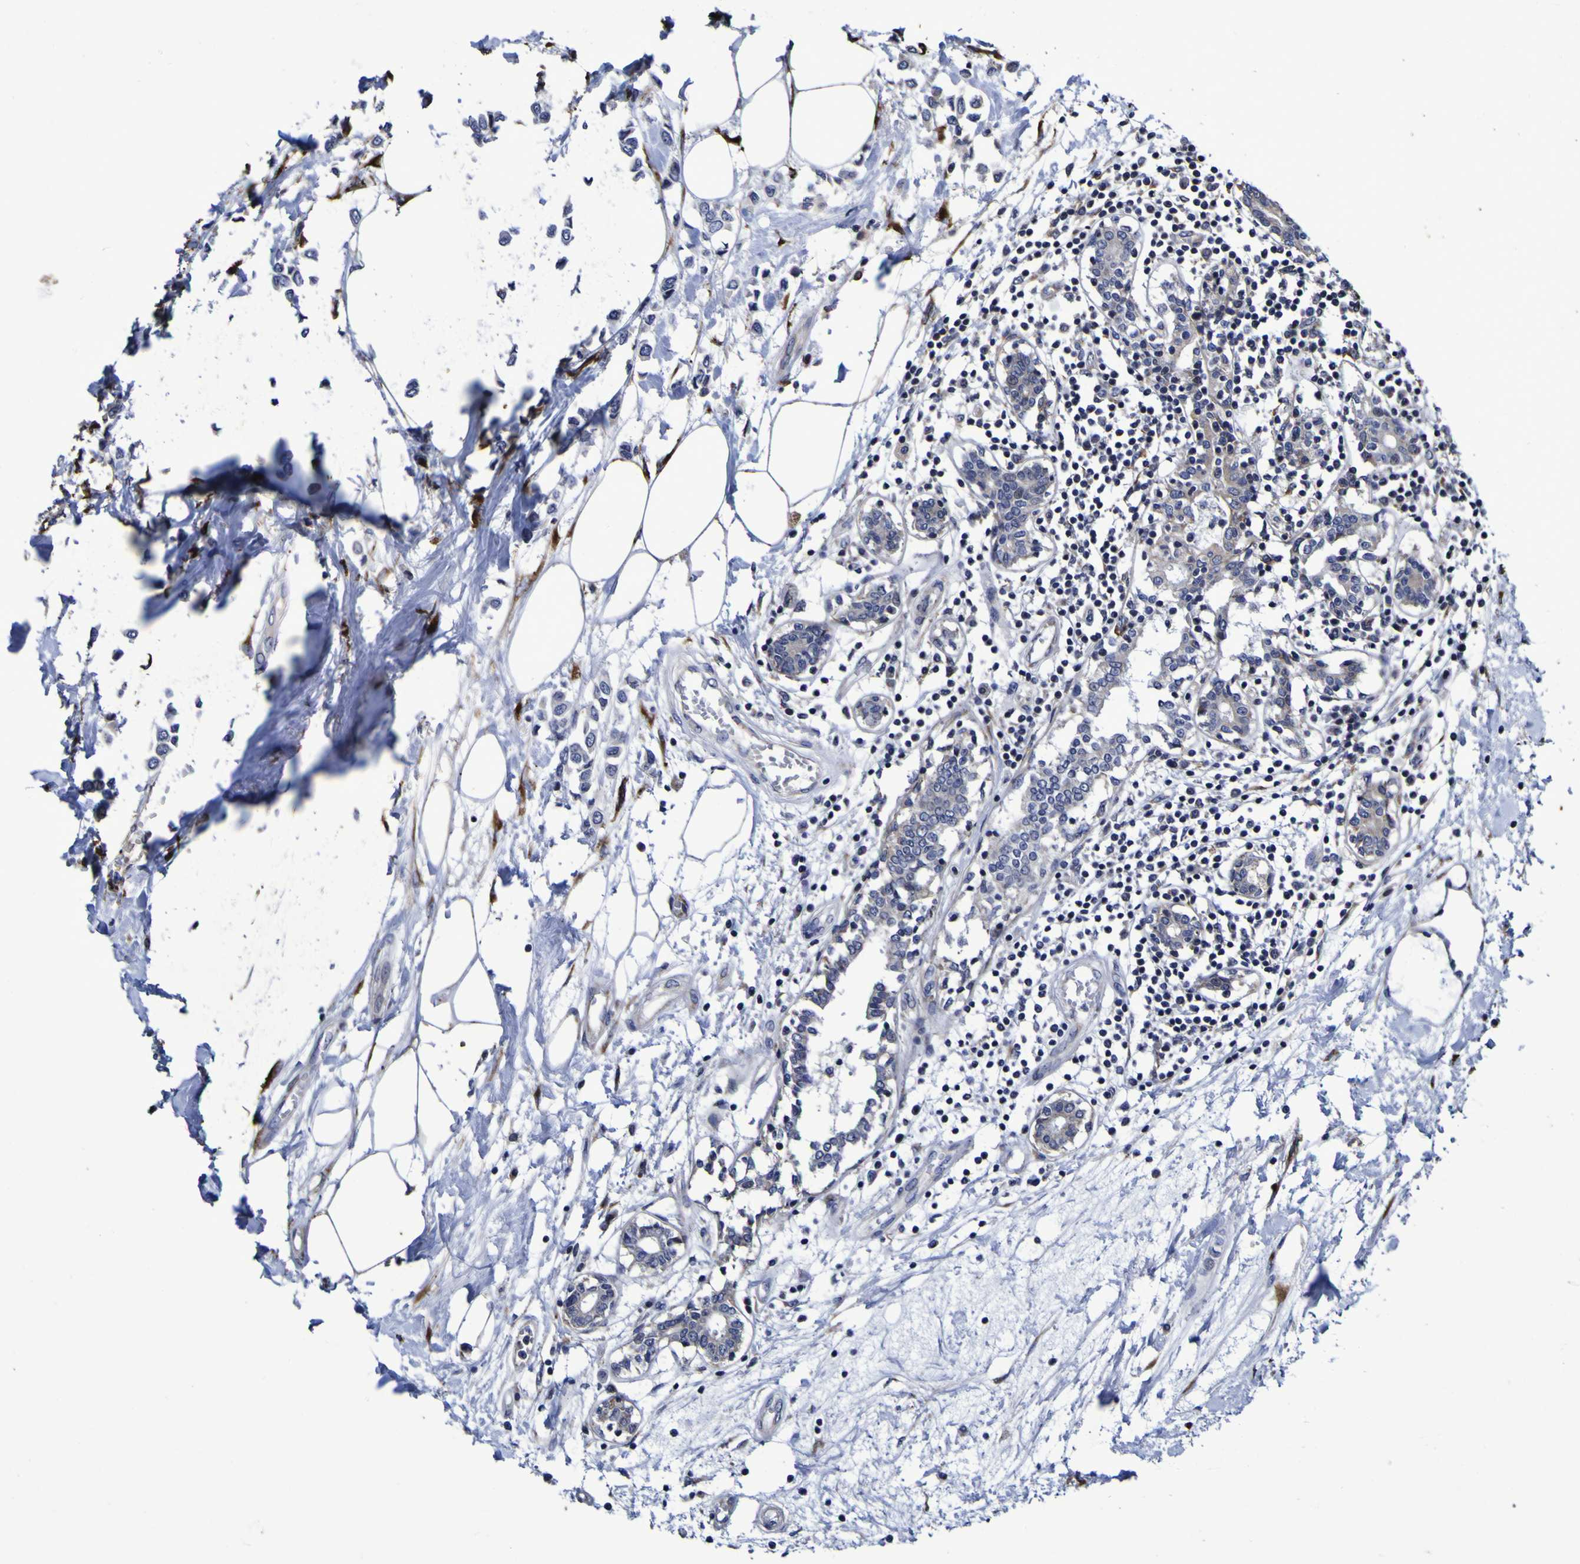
{"staining": {"intensity": "weak", "quantity": "<25%", "location": "cytoplasmic/membranous"}, "tissue": "breast cancer", "cell_type": "Tumor cells", "image_type": "cancer", "snomed": [{"axis": "morphology", "description": "Lobular carcinoma"}, {"axis": "topography", "description": "Breast"}], "caption": "High magnification brightfield microscopy of breast cancer (lobular carcinoma) stained with DAB (3,3'-diaminobenzidine) (brown) and counterstained with hematoxylin (blue): tumor cells show no significant positivity.", "gene": "P3H1", "patient": {"sex": "female", "age": 51}}